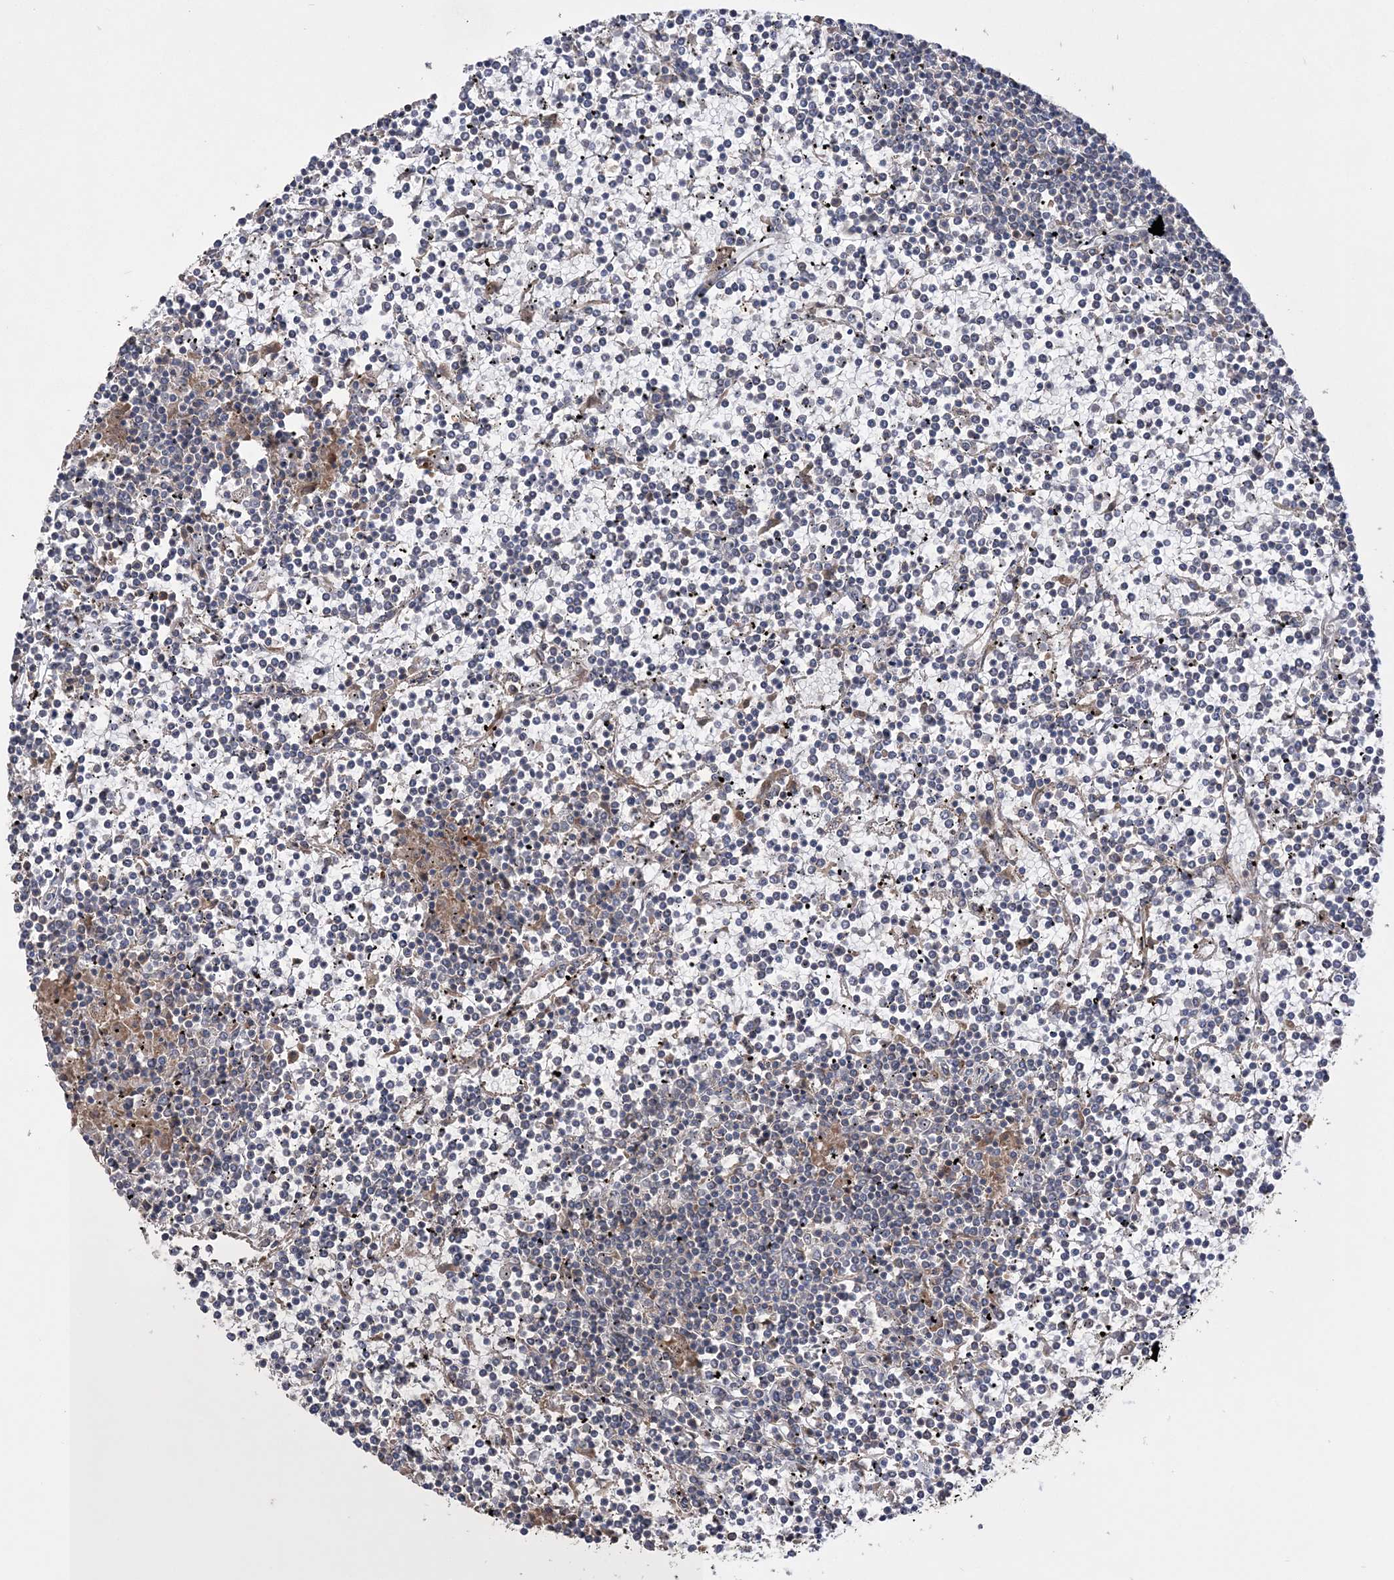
{"staining": {"intensity": "negative", "quantity": "none", "location": "none"}, "tissue": "lymphoma", "cell_type": "Tumor cells", "image_type": "cancer", "snomed": [{"axis": "morphology", "description": "Malignant lymphoma, non-Hodgkin's type, Low grade"}, {"axis": "topography", "description": "Spleen"}], "caption": "This micrograph is of malignant lymphoma, non-Hodgkin's type (low-grade) stained with immunohistochemistry to label a protein in brown with the nuclei are counter-stained blue. There is no staining in tumor cells.", "gene": "SLFN14", "patient": {"sex": "female", "age": 19}}